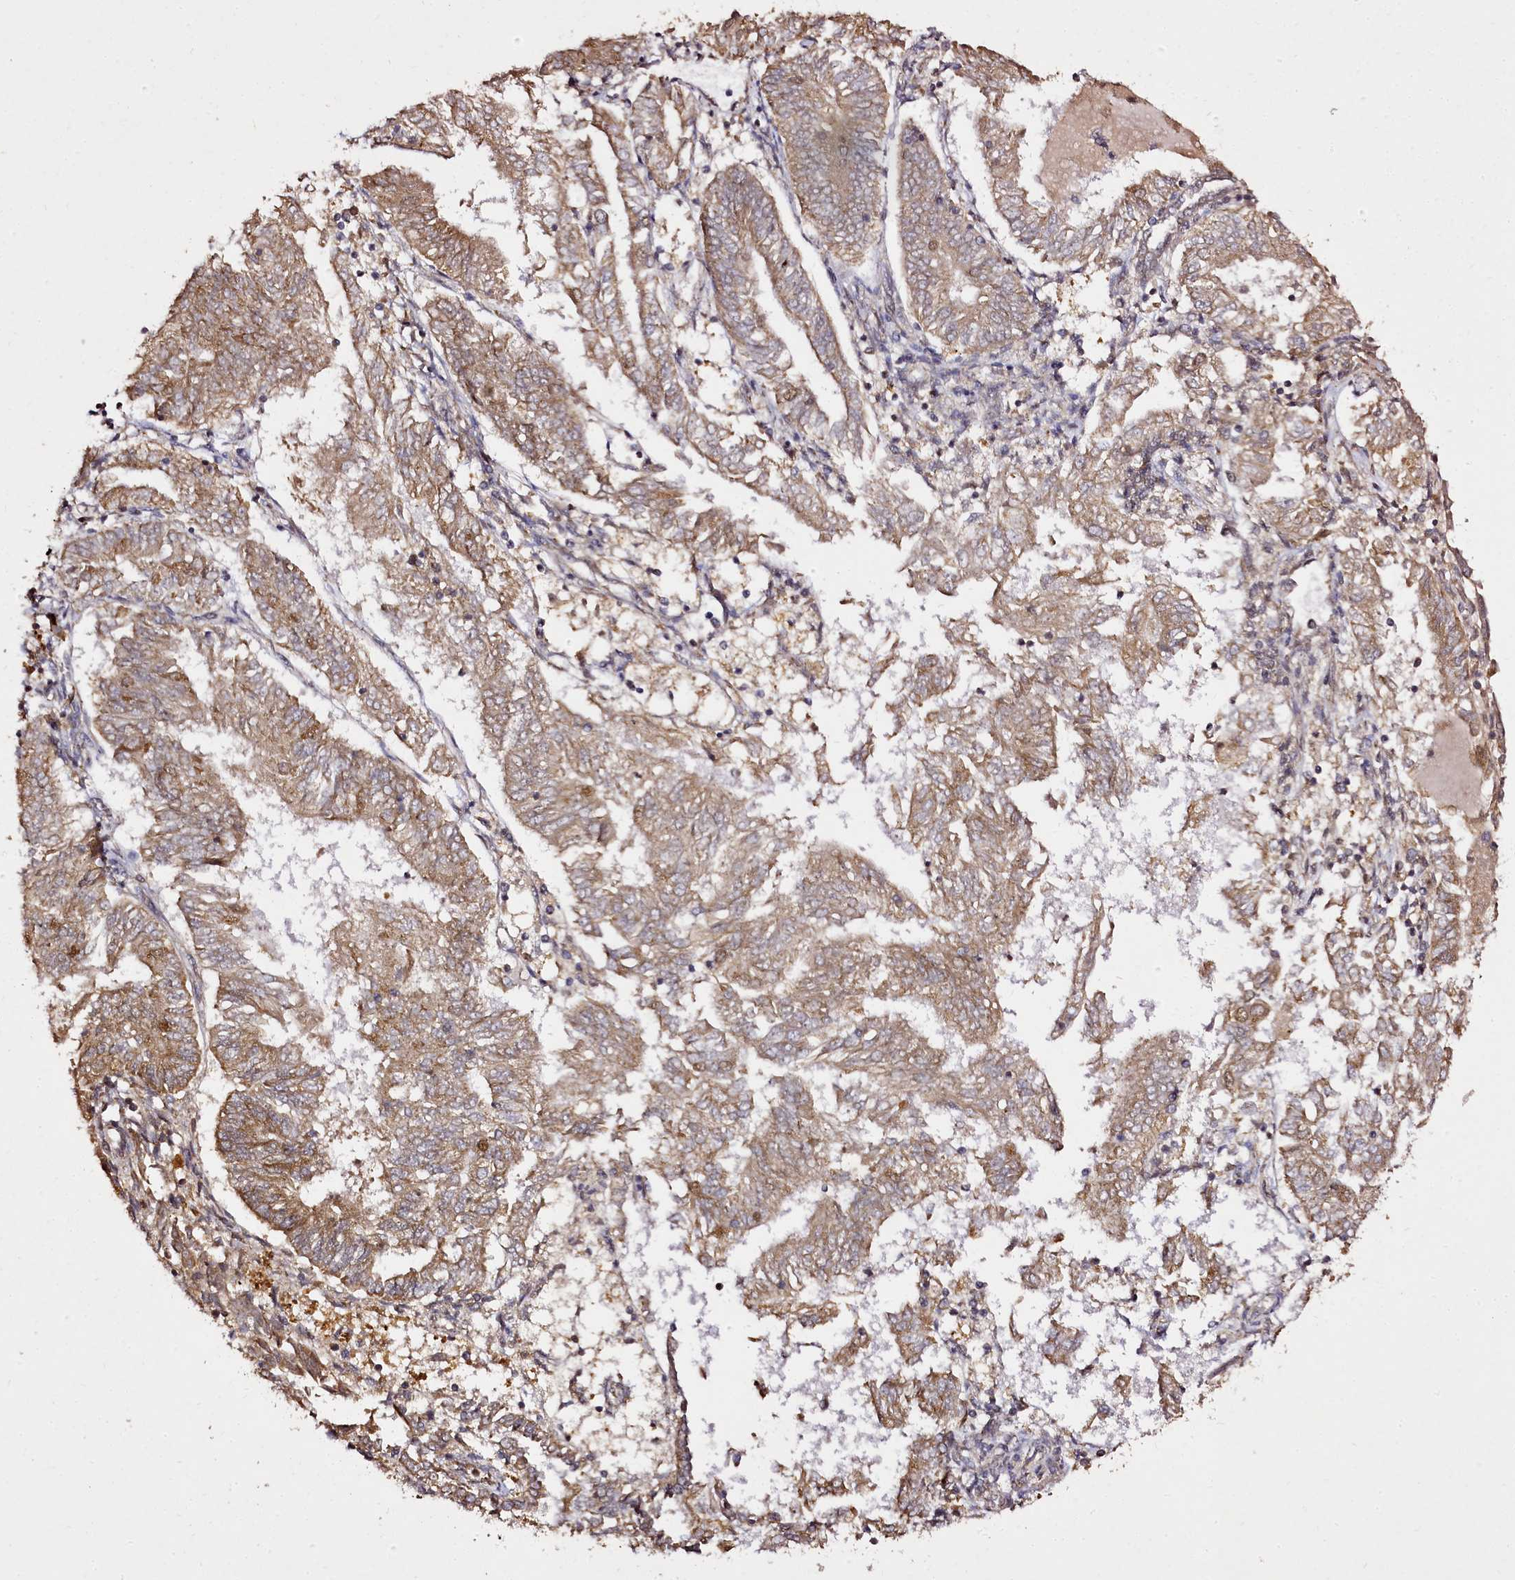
{"staining": {"intensity": "moderate", "quantity": ">75%", "location": "cytoplasmic/membranous"}, "tissue": "endometrial cancer", "cell_type": "Tumor cells", "image_type": "cancer", "snomed": [{"axis": "morphology", "description": "Adenocarcinoma, NOS"}, {"axis": "topography", "description": "Endometrium"}], "caption": "The image exhibits staining of endometrial cancer, revealing moderate cytoplasmic/membranous protein staining (brown color) within tumor cells.", "gene": "EDIL3", "patient": {"sex": "female", "age": 58}}